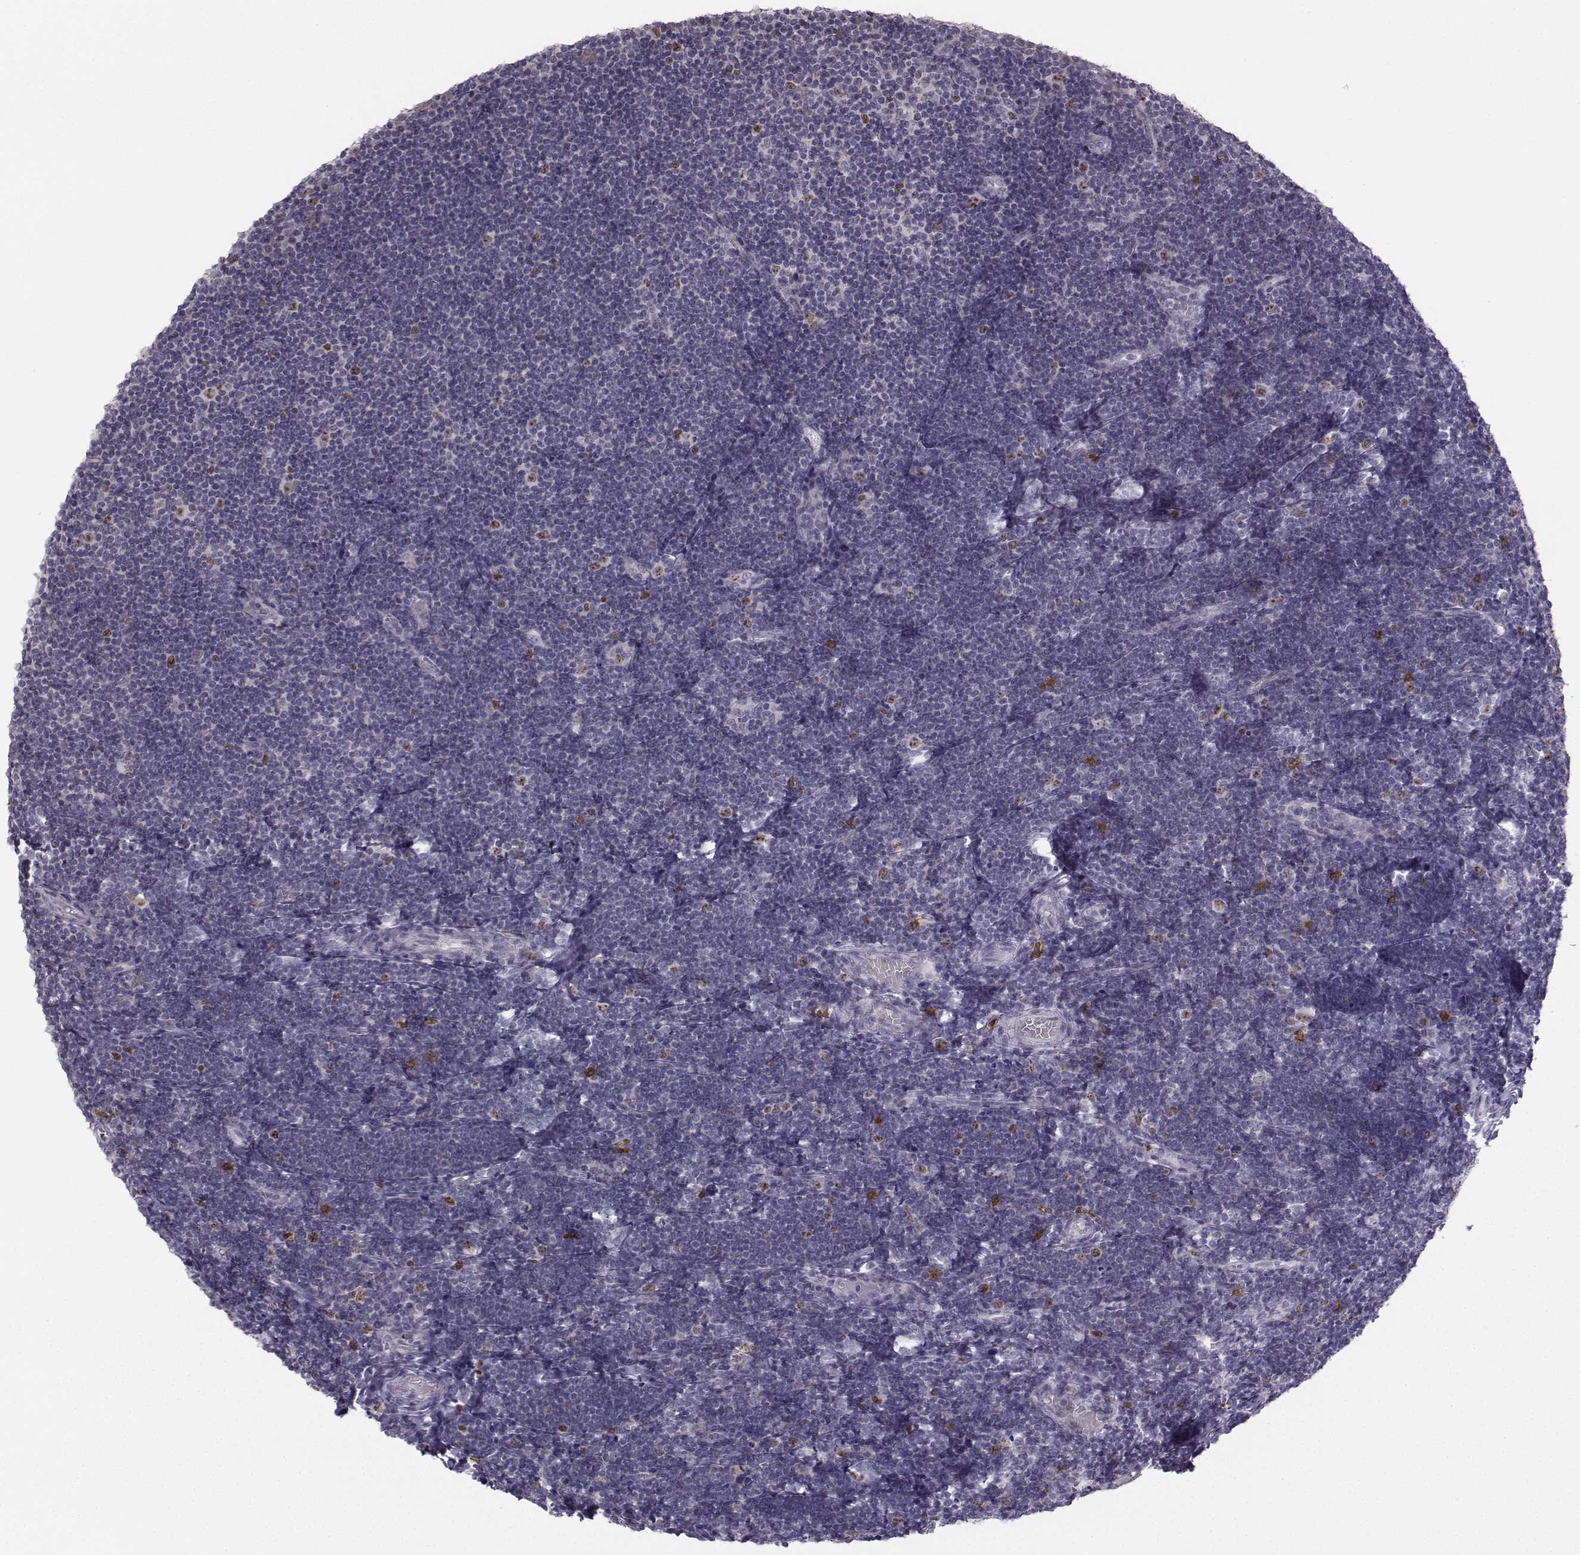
{"staining": {"intensity": "moderate", "quantity": "<25%", "location": "nuclear"}, "tissue": "tonsil", "cell_type": "Germinal center cells", "image_type": "normal", "snomed": [{"axis": "morphology", "description": "Normal tissue, NOS"}, {"axis": "topography", "description": "Tonsil"}], "caption": "About <25% of germinal center cells in benign human tonsil display moderate nuclear protein positivity as visualized by brown immunohistochemical staining.", "gene": "LRP8", "patient": {"sex": "female", "age": 13}}